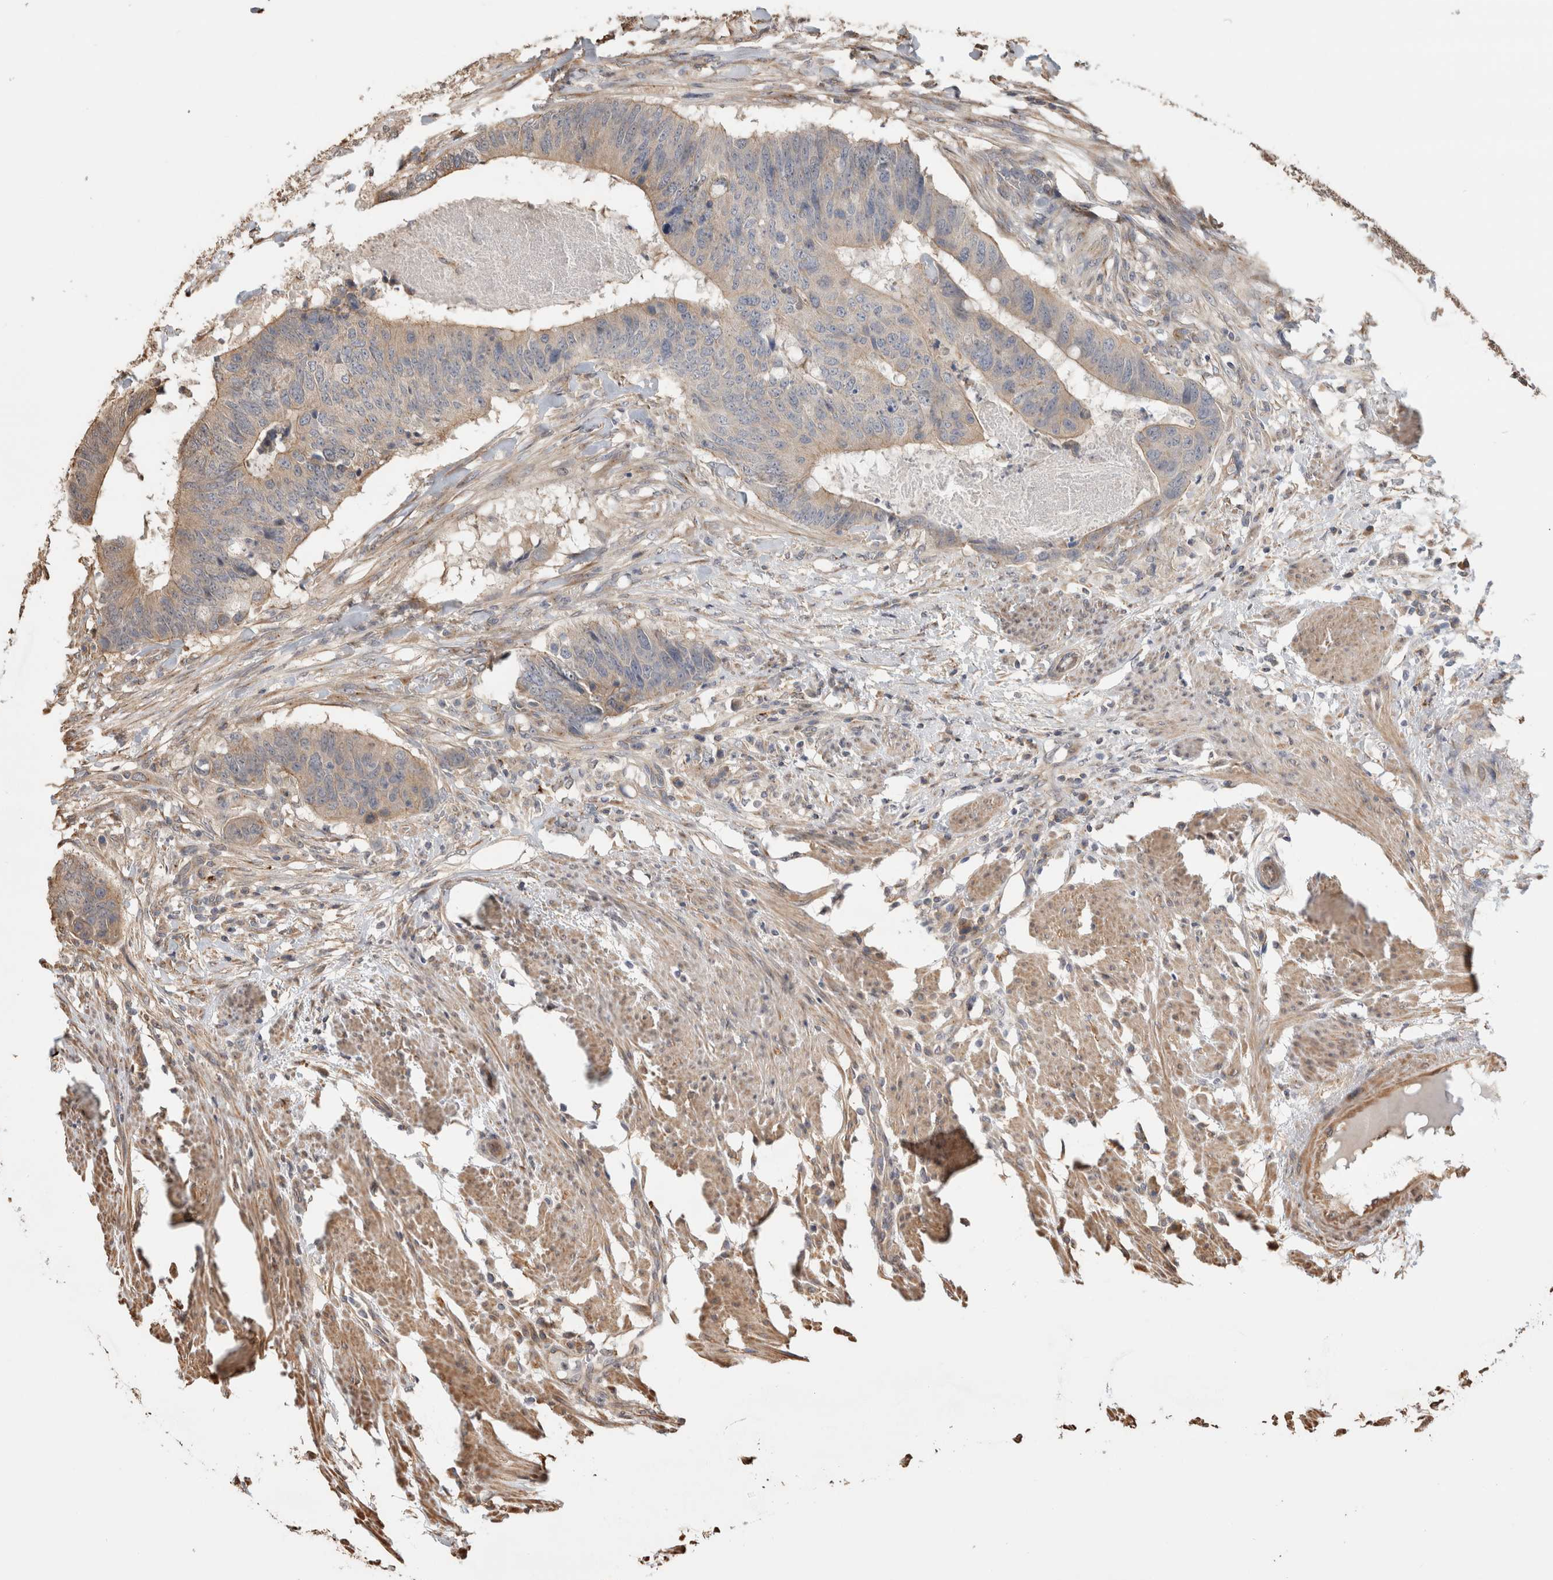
{"staining": {"intensity": "weak", "quantity": "25%-75%", "location": "cytoplasmic/membranous"}, "tissue": "colorectal cancer", "cell_type": "Tumor cells", "image_type": "cancer", "snomed": [{"axis": "morphology", "description": "Adenocarcinoma, NOS"}, {"axis": "topography", "description": "Colon"}], "caption": "About 25%-75% of tumor cells in human colorectal adenocarcinoma show weak cytoplasmic/membranous protein expression as visualized by brown immunohistochemical staining.", "gene": "CLIP1", "patient": {"sex": "male", "age": 56}}